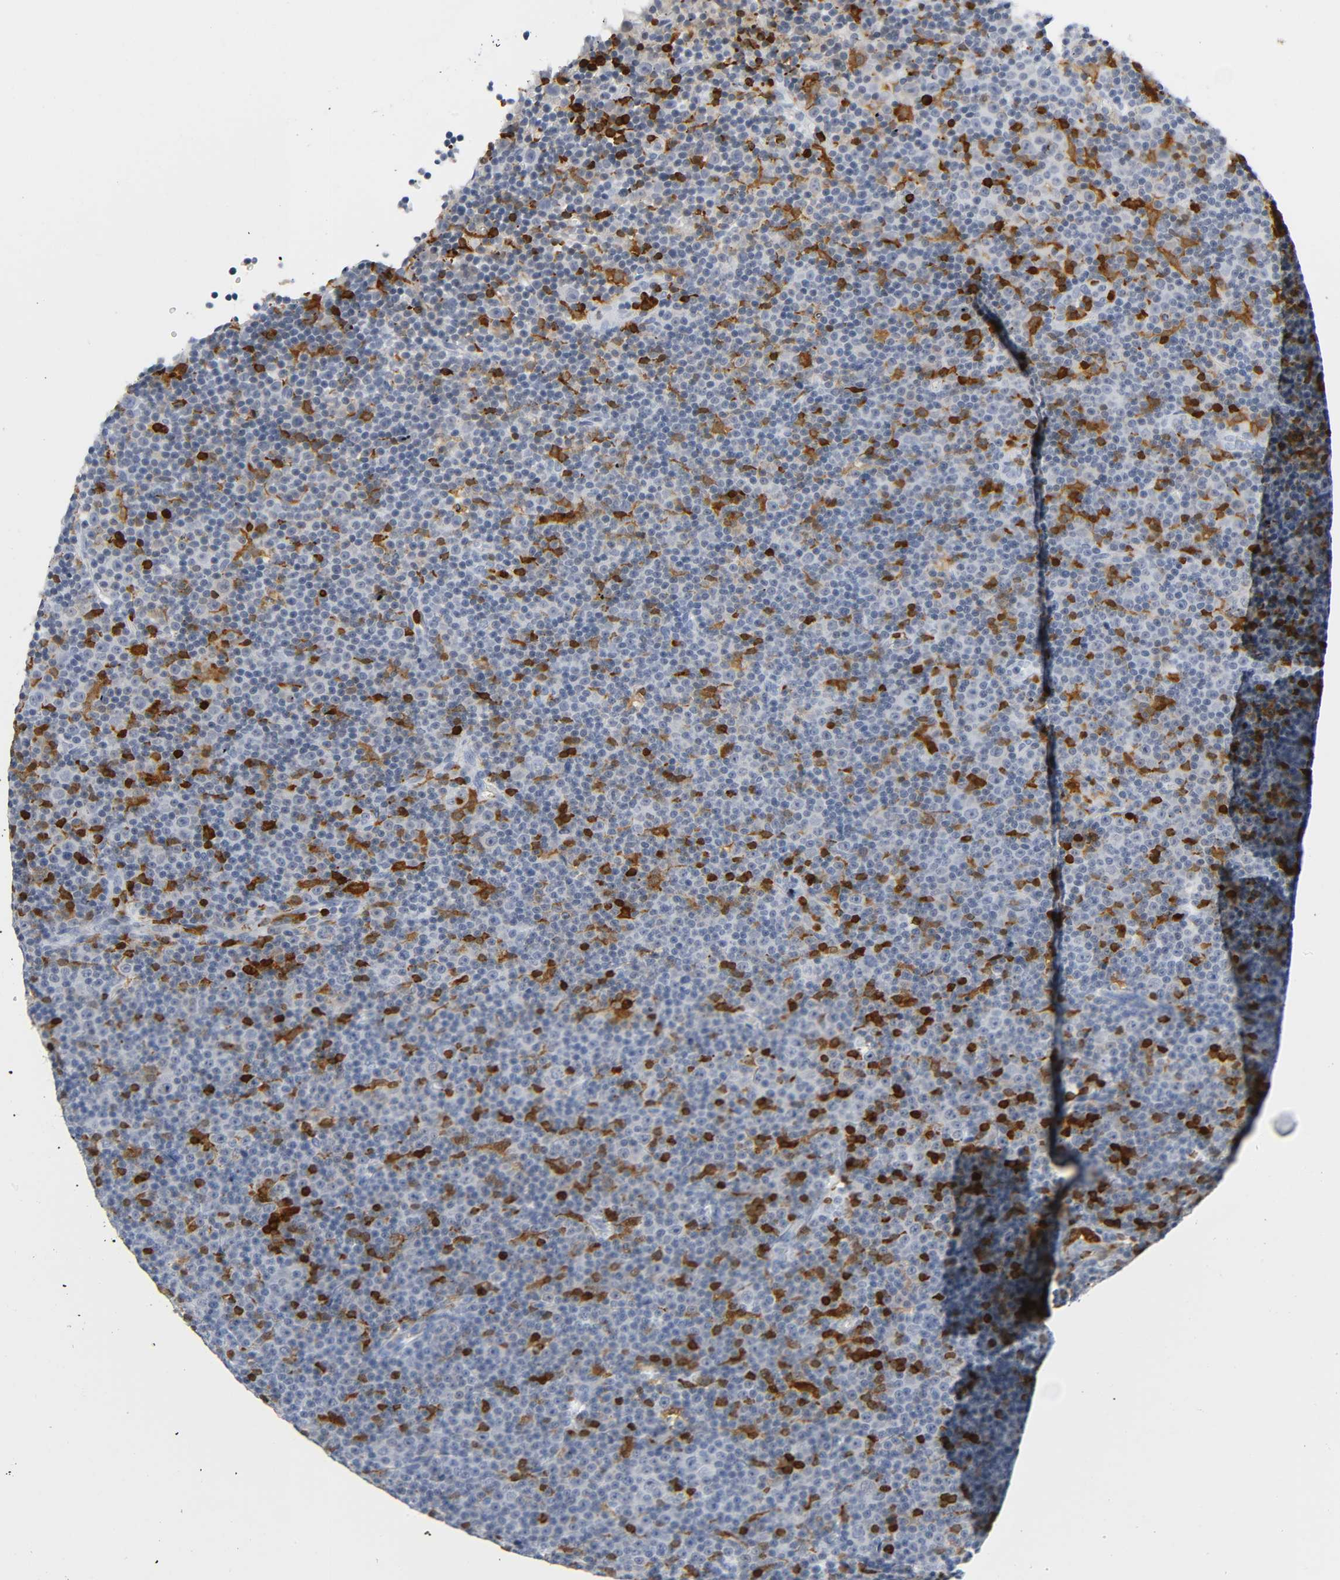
{"staining": {"intensity": "negative", "quantity": "none", "location": "none"}, "tissue": "lymphoma", "cell_type": "Tumor cells", "image_type": "cancer", "snomed": [{"axis": "morphology", "description": "Malignant lymphoma, non-Hodgkin's type, Low grade"}, {"axis": "topography", "description": "Lymph node"}], "caption": "Malignant lymphoma, non-Hodgkin's type (low-grade) was stained to show a protein in brown. There is no significant staining in tumor cells. The staining was performed using DAB (3,3'-diaminobenzidine) to visualize the protein expression in brown, while the nuclei were stained in blue with hematoxylin (Magnification: 20x).", "gene": "DOK2", "patient": {"sex": "female", "age": 67}}